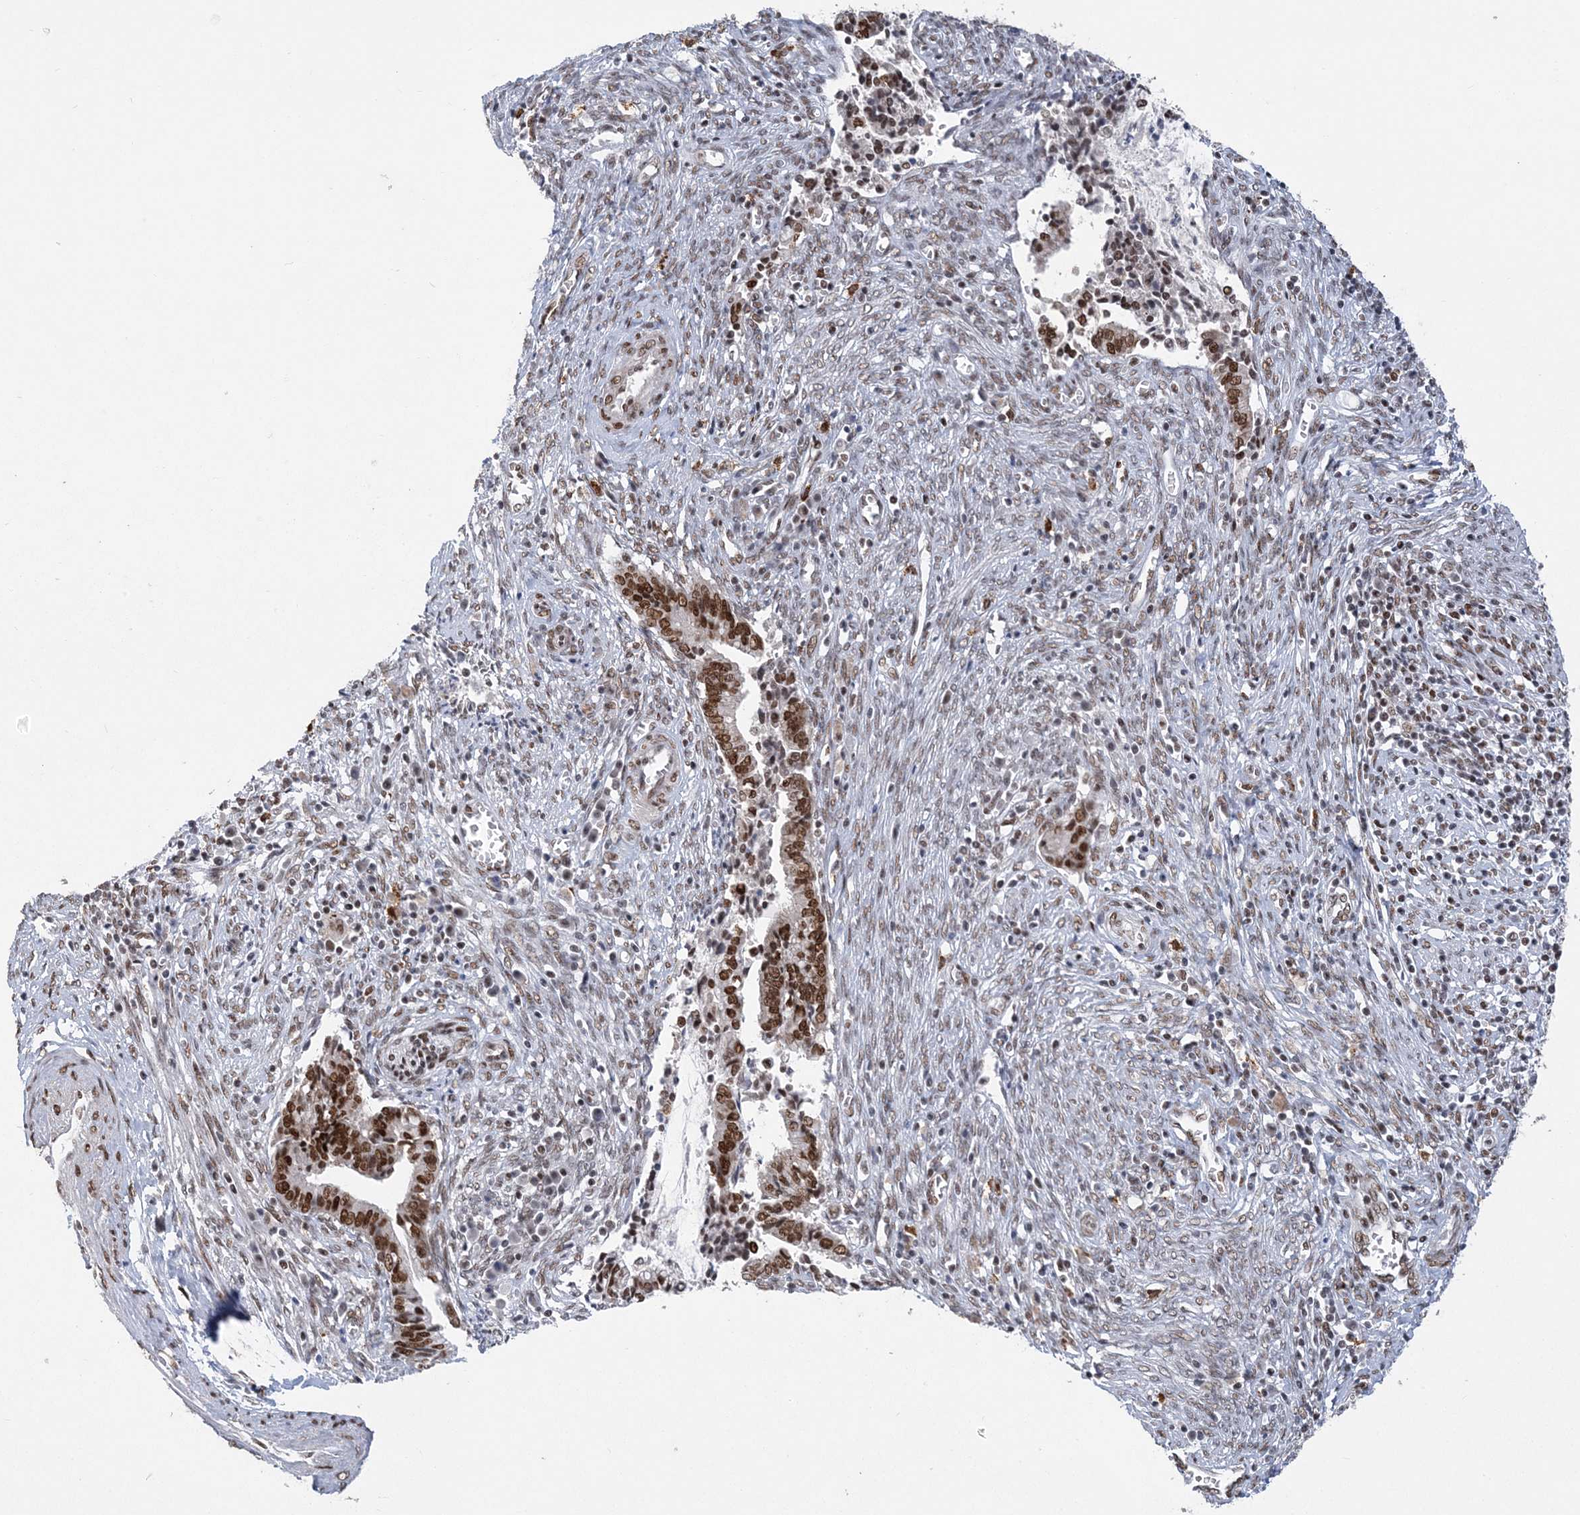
{"staining": {"intensity": "strong", "quantity": ">75%", "location": "nuclear"}, "tissue": "cervical cancer", "cell_type": "Tumor cells", "image_type": "cancer", "snomed": [{"axis": "morphology", "description": "Adenocarcinoma, NOS"}, {"axis": "topography", "description": "Cervix"}], "caption": "Brown immunohistochemical staining in adenocarcinoma (cervical) exhibits strong nuclear positivity in approximately >75% of tumor cells. The staining is performed using DAB (3,3'-diaminobenzidine) brown chromogen to label protein expression. The nuclei are counter-stained blue using hematoxylin.", "gene": "ZBTB7A", "patient": {"sex": "female", "age": 44}}